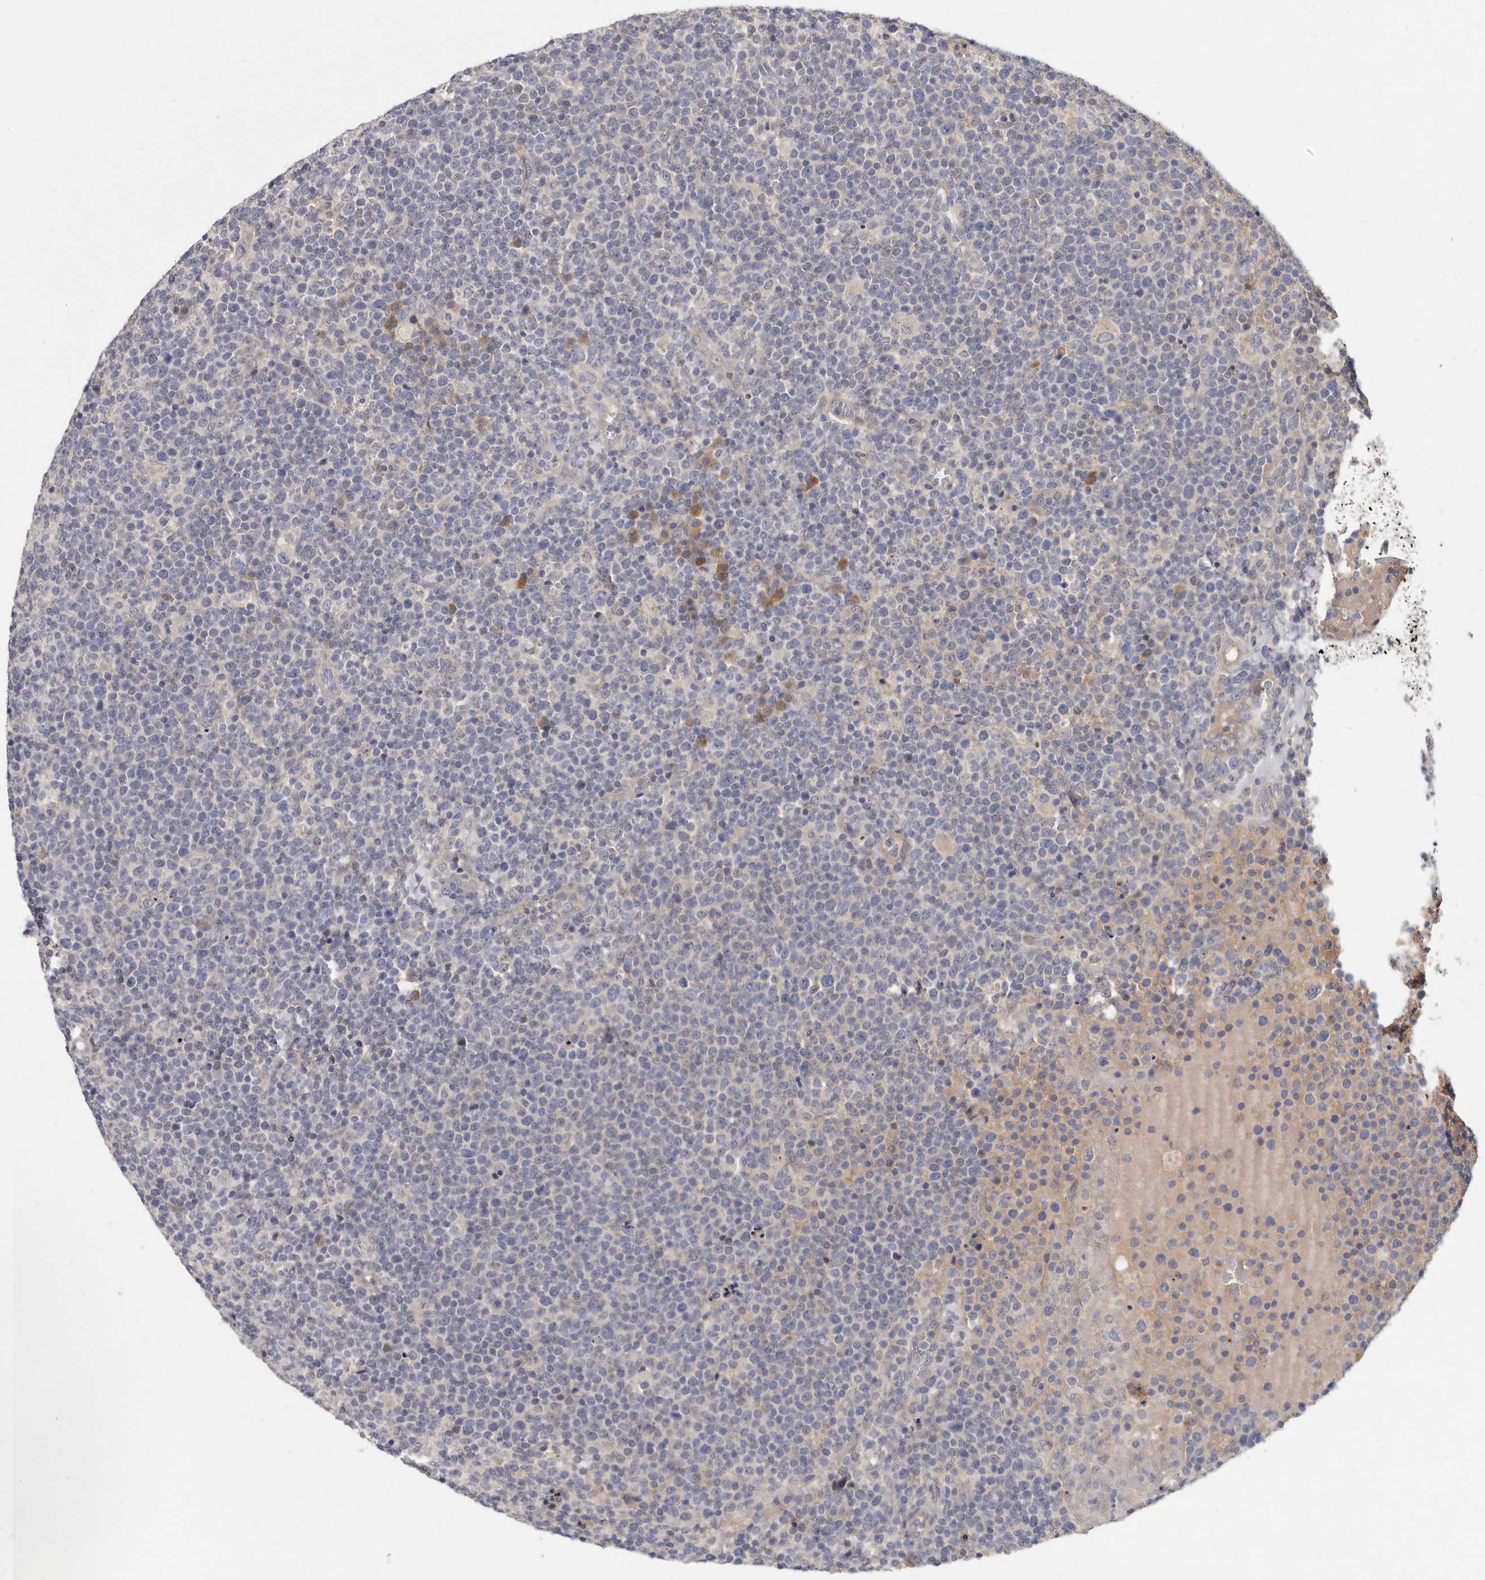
{"staining": {"intensity": "negative", "quantity": "none", "location": "none"}, "tissue": "lymphoma", "cell_type": "Tumor cells", "image_type": "cancer", "snomed": [{"axis": "morphology", "description": "Malignant lymphoma, non-Hodgkin's type, High grade"}, {"axis": "topography", "description": "Lymph node"}], "caption": "The immunohistochemistry image has no significant staining in tumor cells of high-grade malignant lymphoma, non-Hodgkin's type tissue.", "gene": "SLC22A1", "patient": {"sex": "male", "age": 61}}